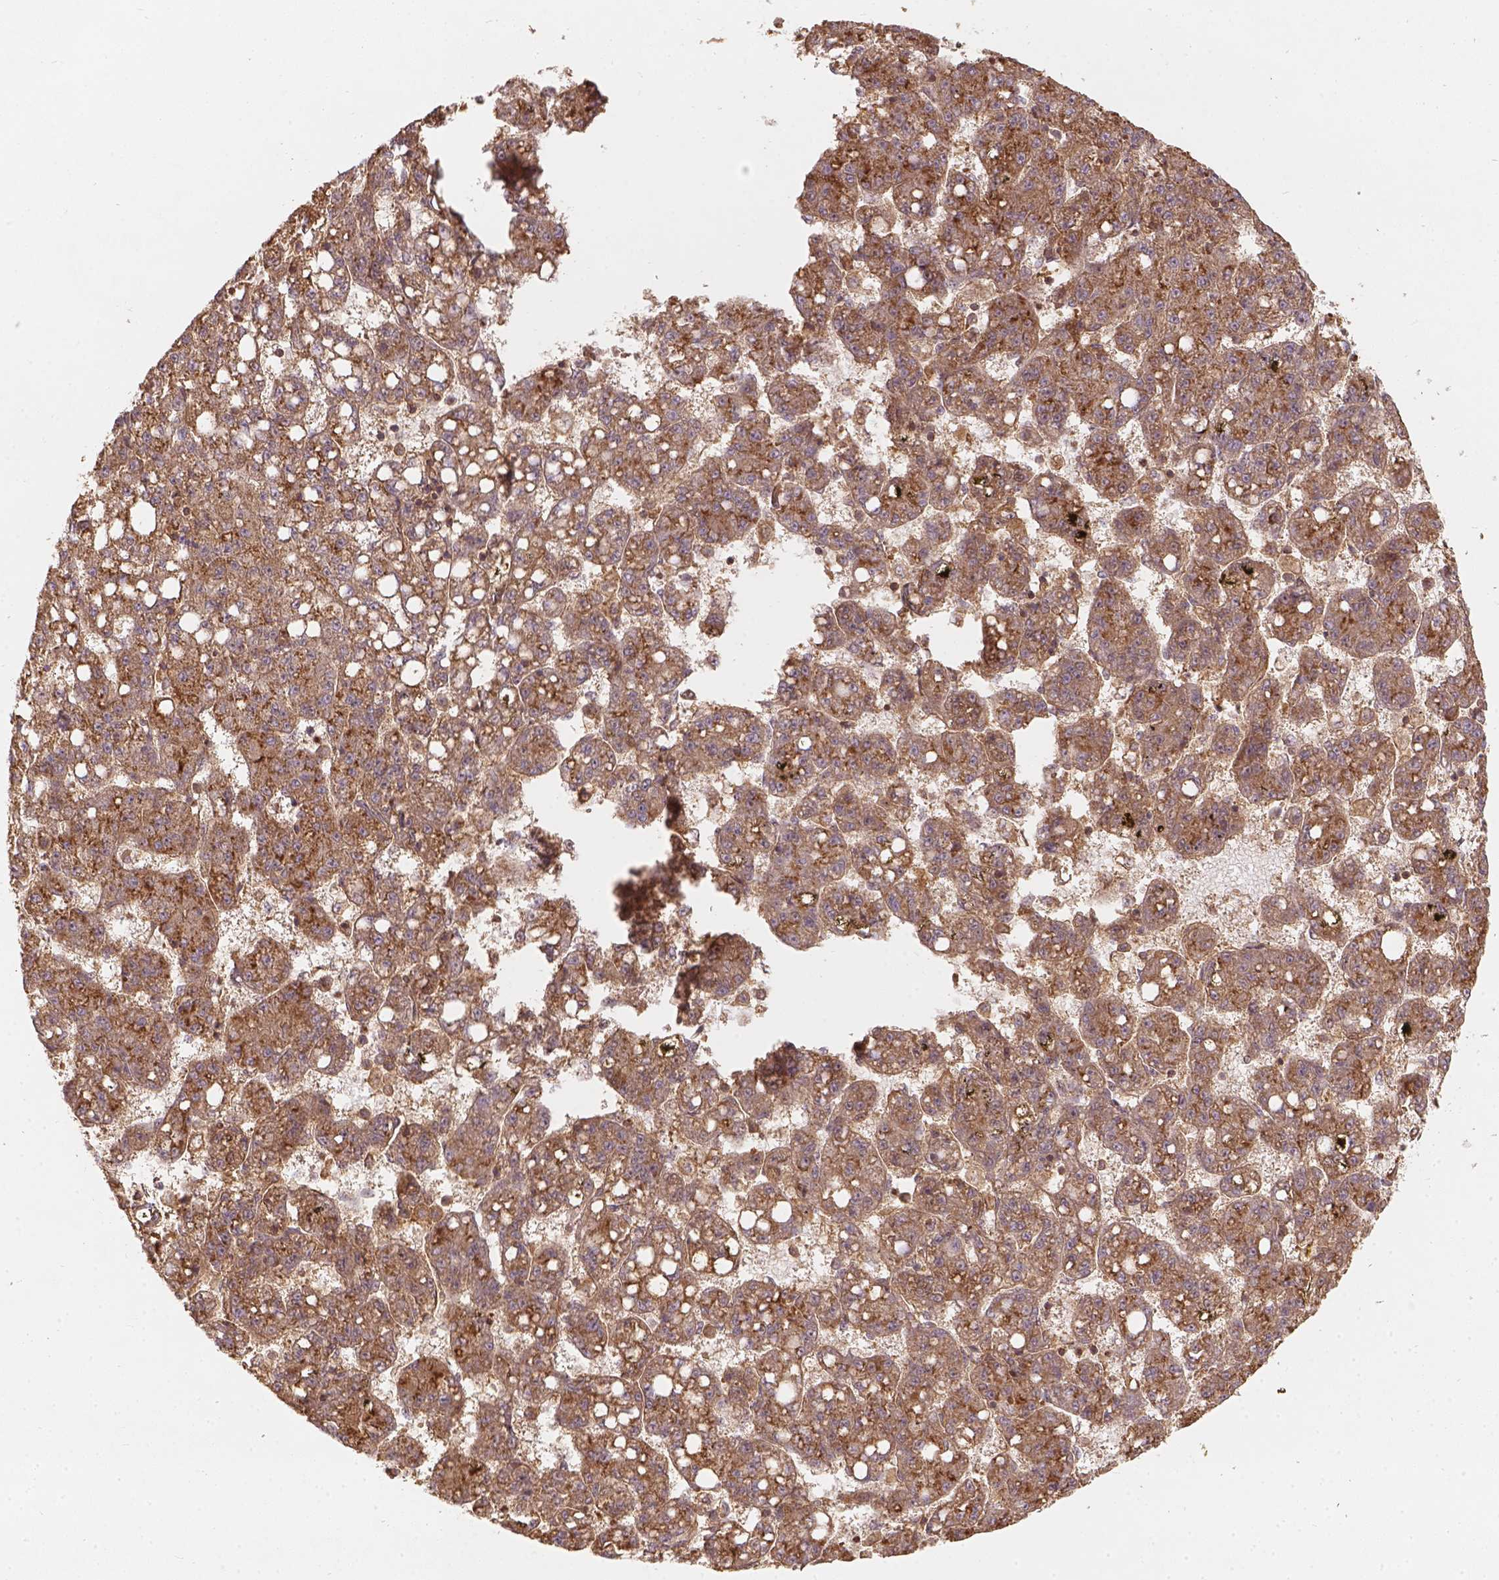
{"staining": {"intensity": "moderate", "quantity": ">75%", "location": "cytoplasmic/membranous"}, "tissue": "liver cancer", "cell_type": "Tumor cells", "image_type": "cancer", "snomed": [{"axis": "morphology", "description": "Carcinoma, Hepatocellular, NOS"}, {"axis": "topography", "description": "Liver"}], "caption": "Immunohistochemistry micrograph of human liver hepatocellular carcinoma stained for a protein (brown), which shows medium levels of moderate cytoplasmic/membranous expression in about >75% of tumor cells.", "gene": "XPR1", "patient": {"sex": "female", "age": 65}}